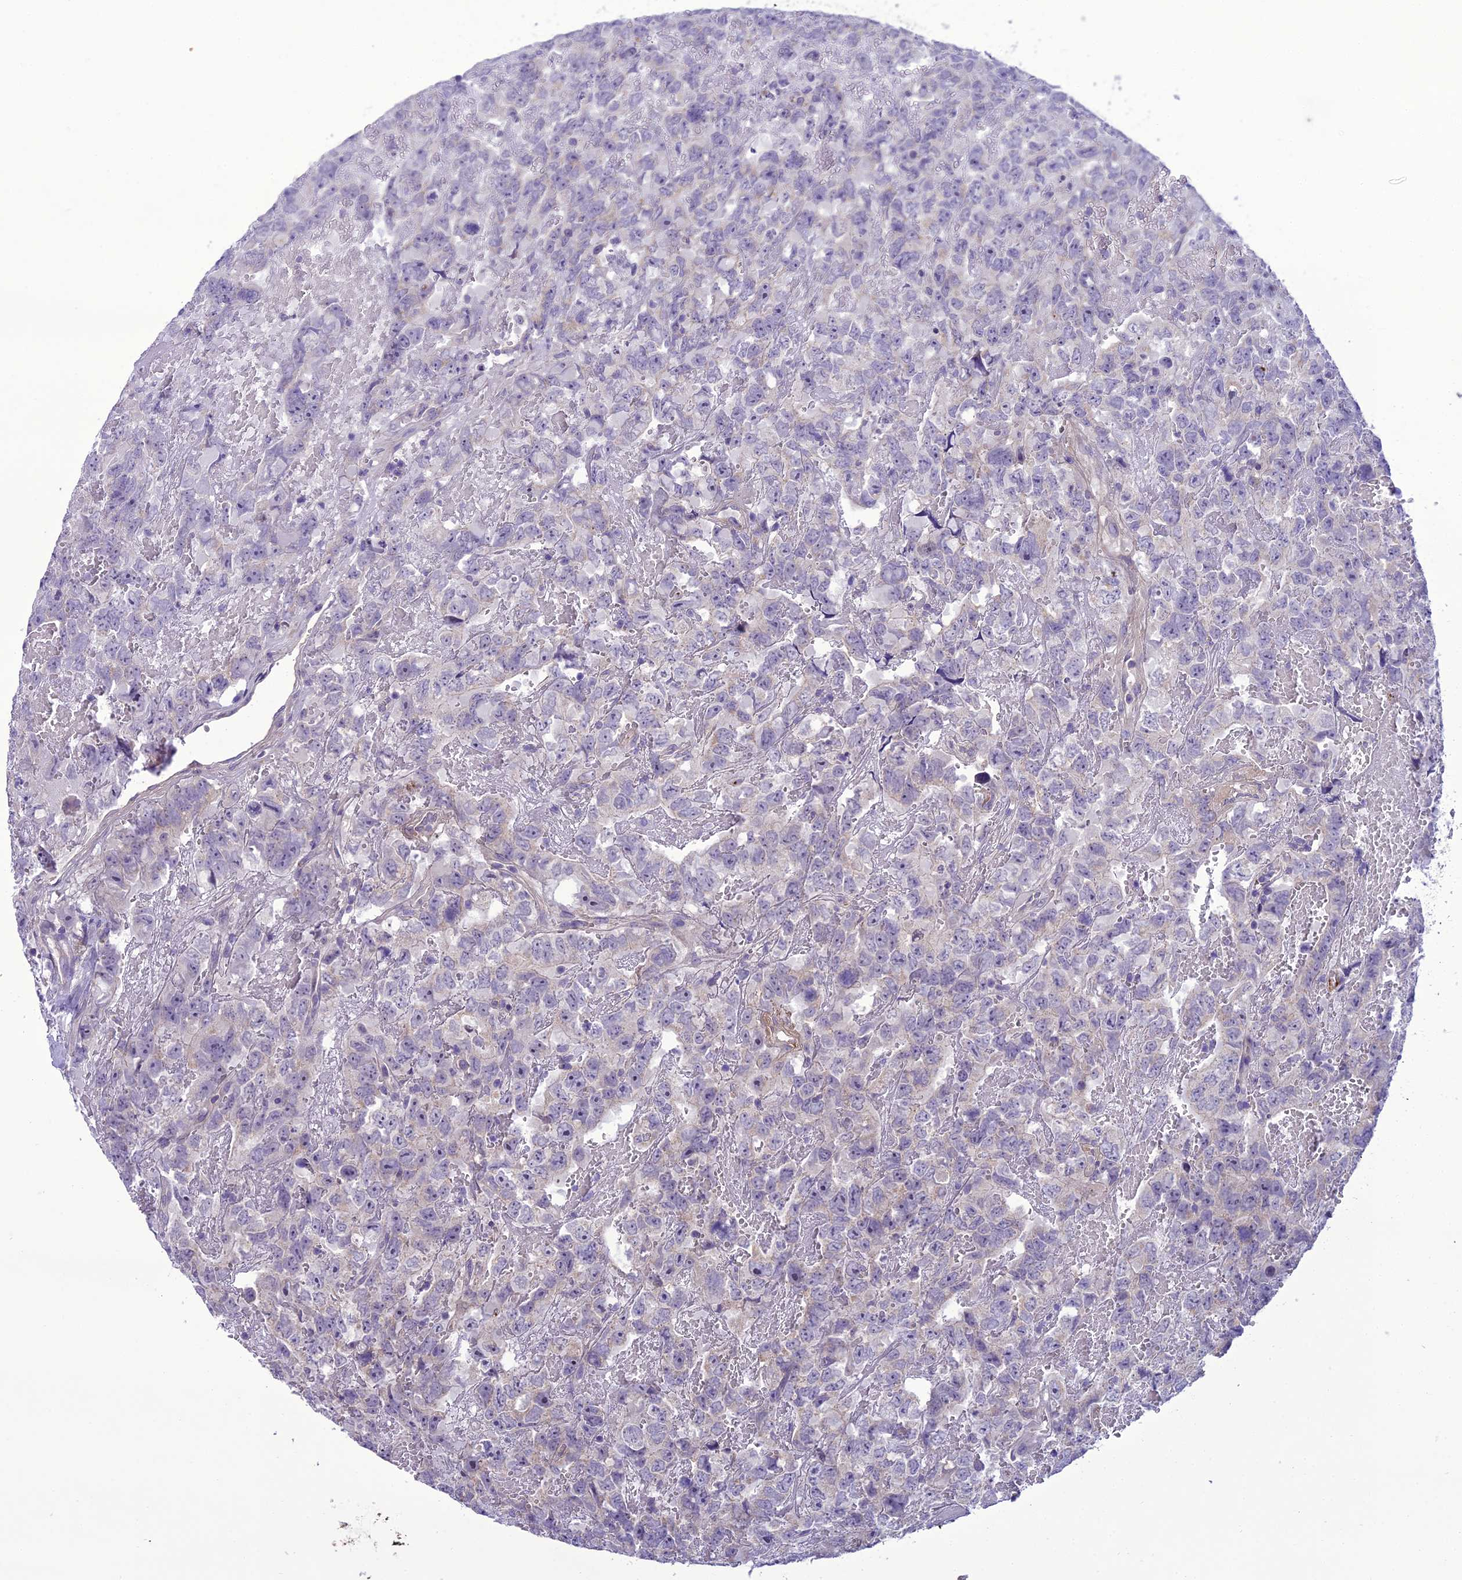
{"staining": {"intensity": "negative", "quantity": "none", "location": "none"}, "tissue": "testis cancer", "cell_type": "Tumor cells", "image_type": "cancer", "snomed": [{"axis": "morphology", "description": "Carcinoma, Embryonal, NOS"}, {"axis": "topography", "description": "Testis"}], "caption": "Tumor cells are negative for brown protein staining in testis embryonal carcinoma.", "gene": "SCRT1", "patient": {"sex": "male", "age": 45}}